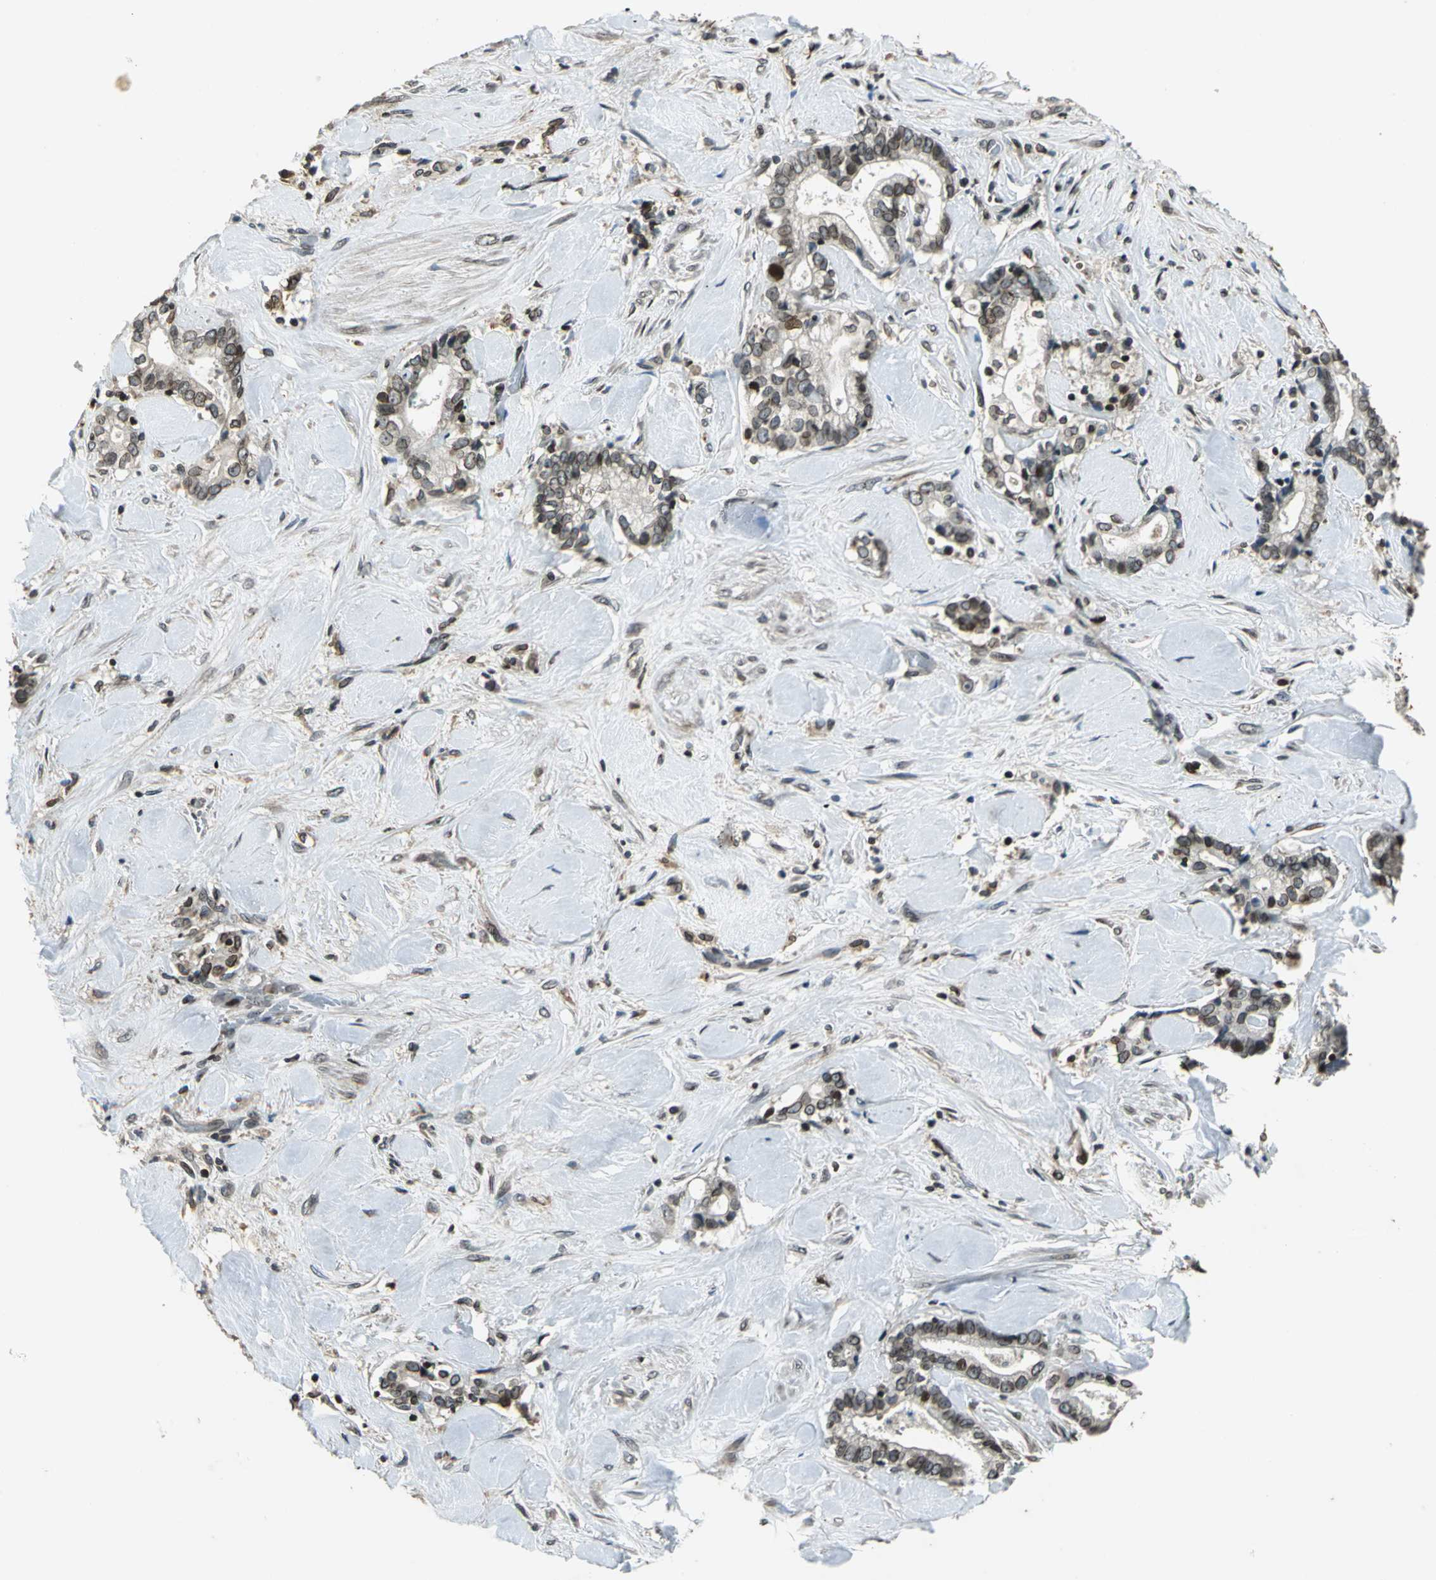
{"staining": {"intensity": "moderate", "quantity": "25%-75%", "location": "cytoplasmic/membranous,nuclear"}, "tissue": "liver cancer", "cell_type": "Tumor cells", "image_type": "cancer", "snomed": [{"axis": "morphology", "description": "Cholangiocarcinoma"}, {"axis": "topography", "description": "Liver"}], "caption": "A photomicrograph showing moderate cytoplasmic/membranous and nuclear staining in about 25%-75% of tumor cells in liver cholangiocarcinoma, as visualized by brown immunohistochemical staining.", "gene": "BRIP1", "patient": {"sex": "male", "age": 57}}